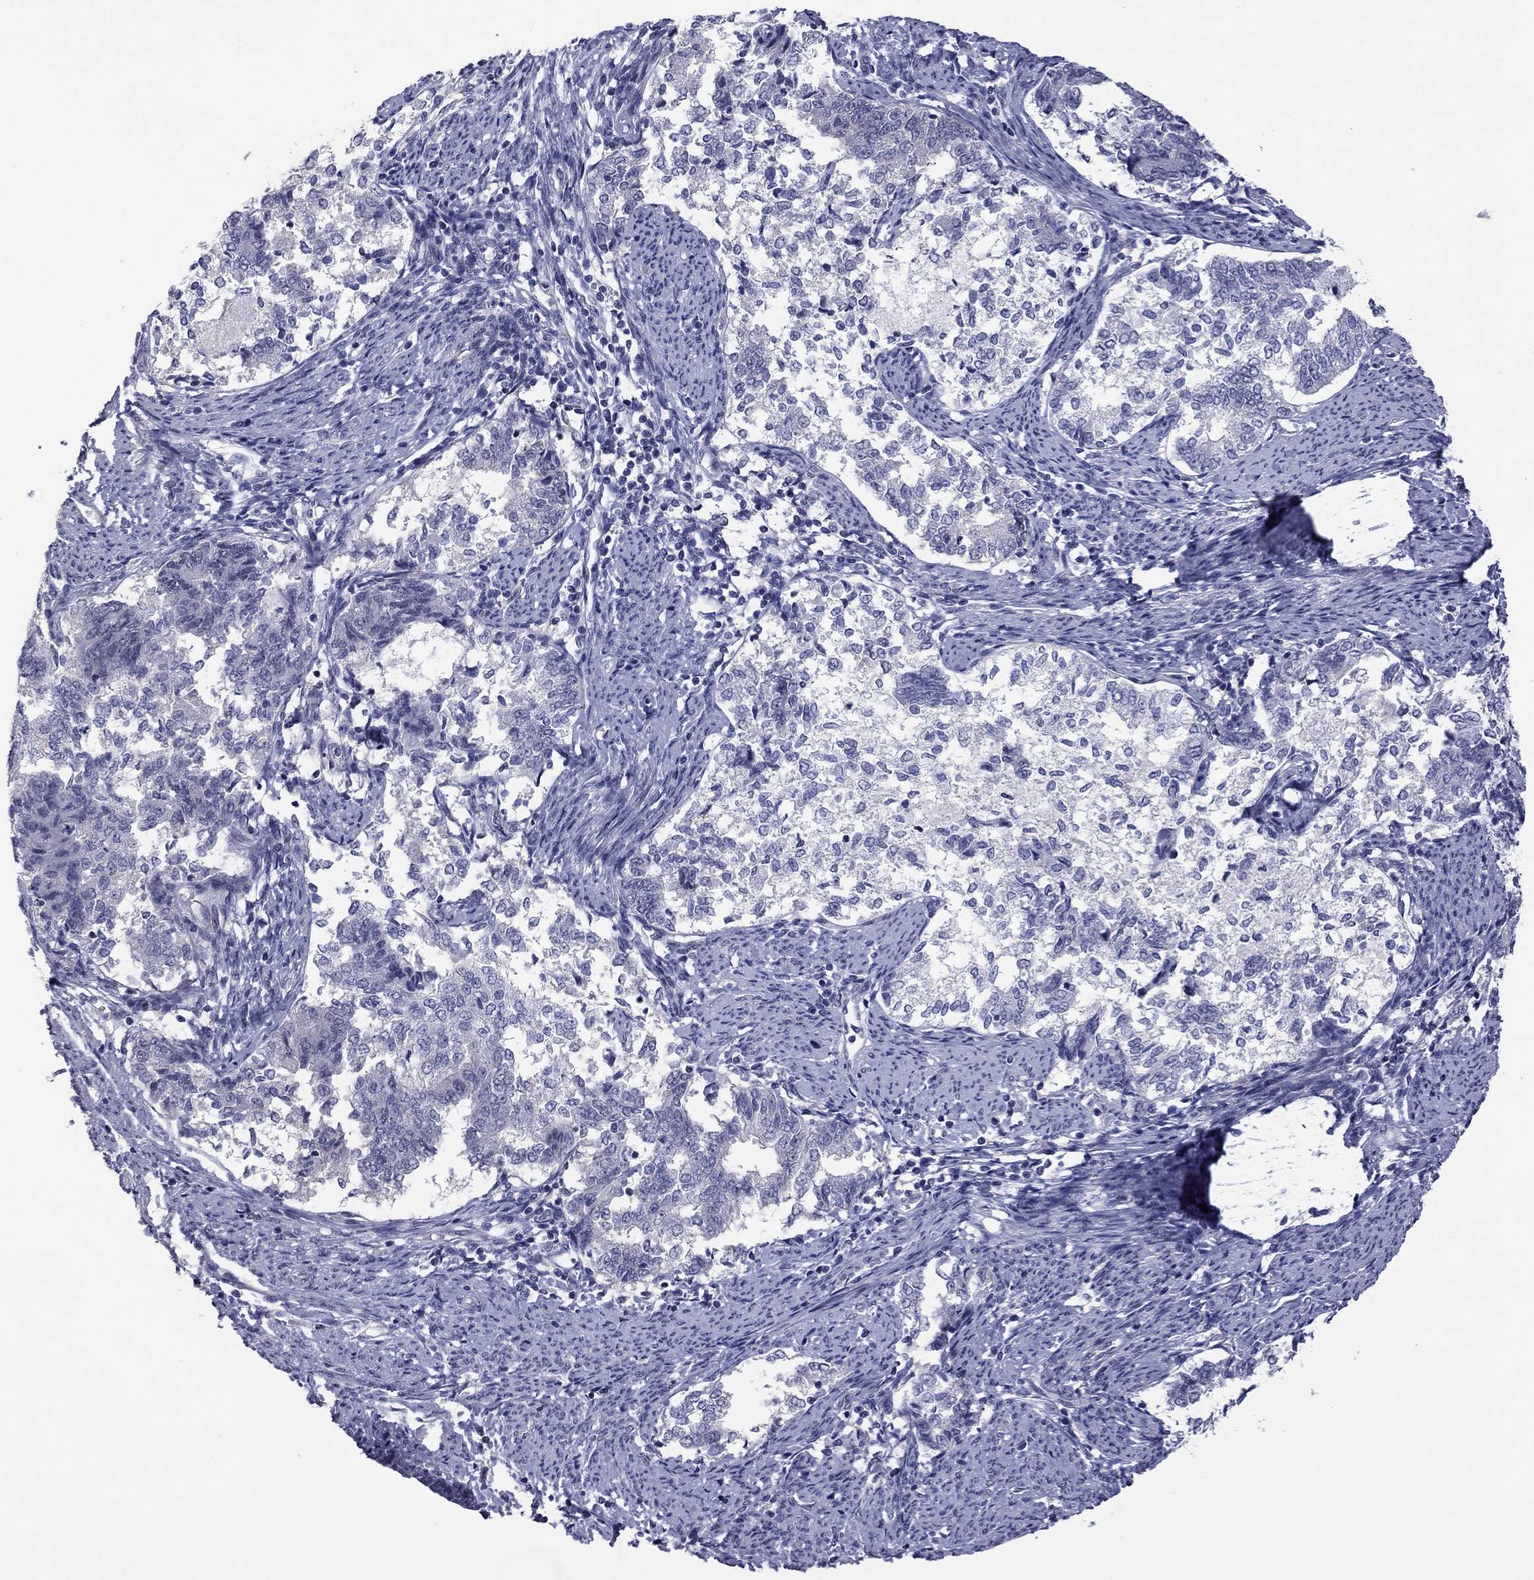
{"staining": {"intensity": "negative", "quantity": "none", "location": "none"}, "tissue": "endometrial cancer", "cell_type": "Tumor cells", "image_type": "cancer", "snomed": [{"axis": "morphology", "description": "Adenocarcinoma, NOS"}, {"axis": "topography", "description": "Endometrium"}], "caption": "Human endometrial cancer stained for a protein using immunohistochemistry reveals no staining in tumor cells.", "gene": "POU5F2", "patient": {"sex": "female", "age": 65}}